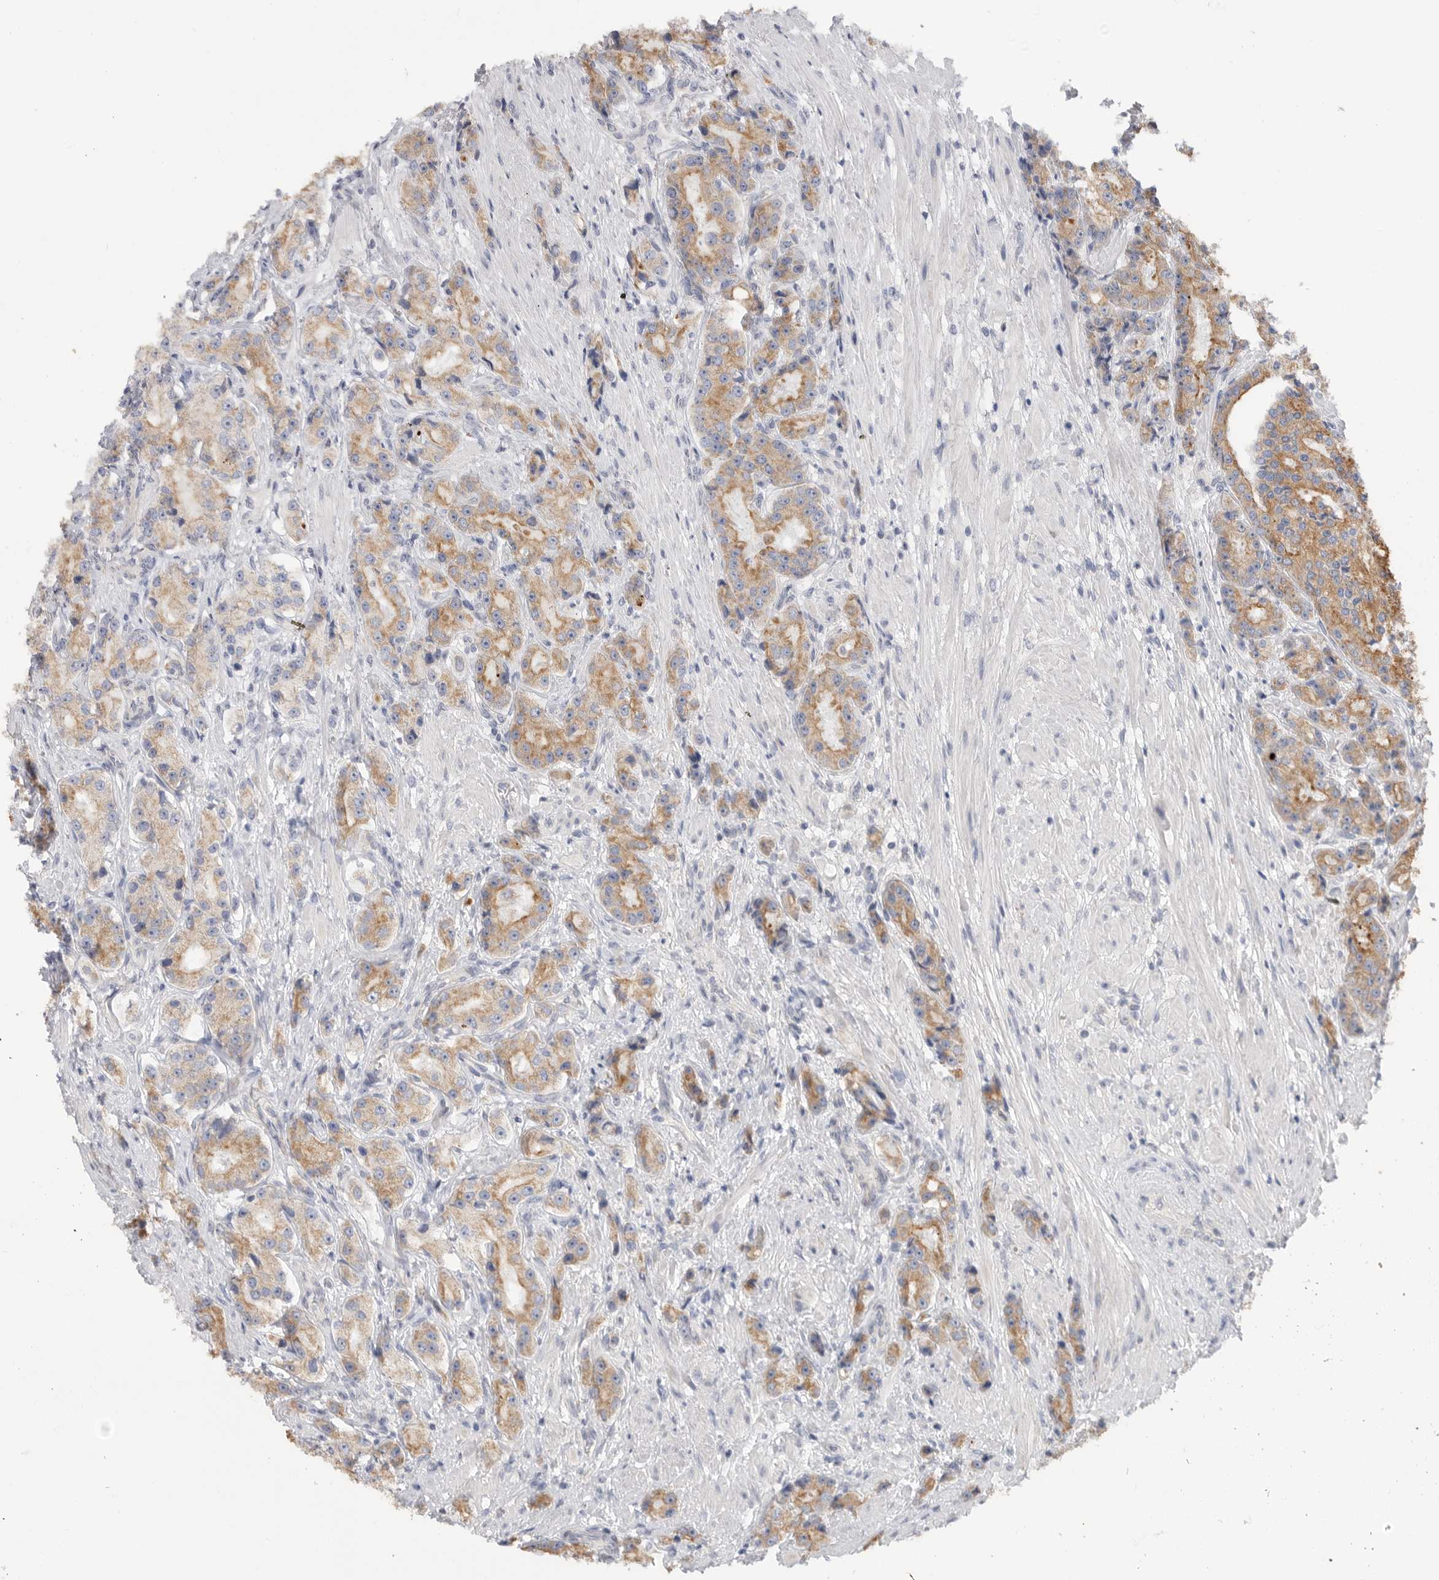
{"staining": {"intensity": "moderate", "quantity": ">75%", "location": "cytoplasmic/membranous"}, "tissue": "prostate cancer", "cell_type": "Tumor cells", "image_type": "cancer", "snomed": [{"axis": "morphology", "description": "Adenocarcinoma, High grade"}, {"axis": "topography", "description": "Prostate"}], "caption": "This is an image of IHC staining of high-grade adenocarcinoma (prostate), which shows moderate positivity in the cytoplasmic/membranous of tumor cells.", "gene": "MTFR1L", "patient": {"sex": "male", "age": 60}}